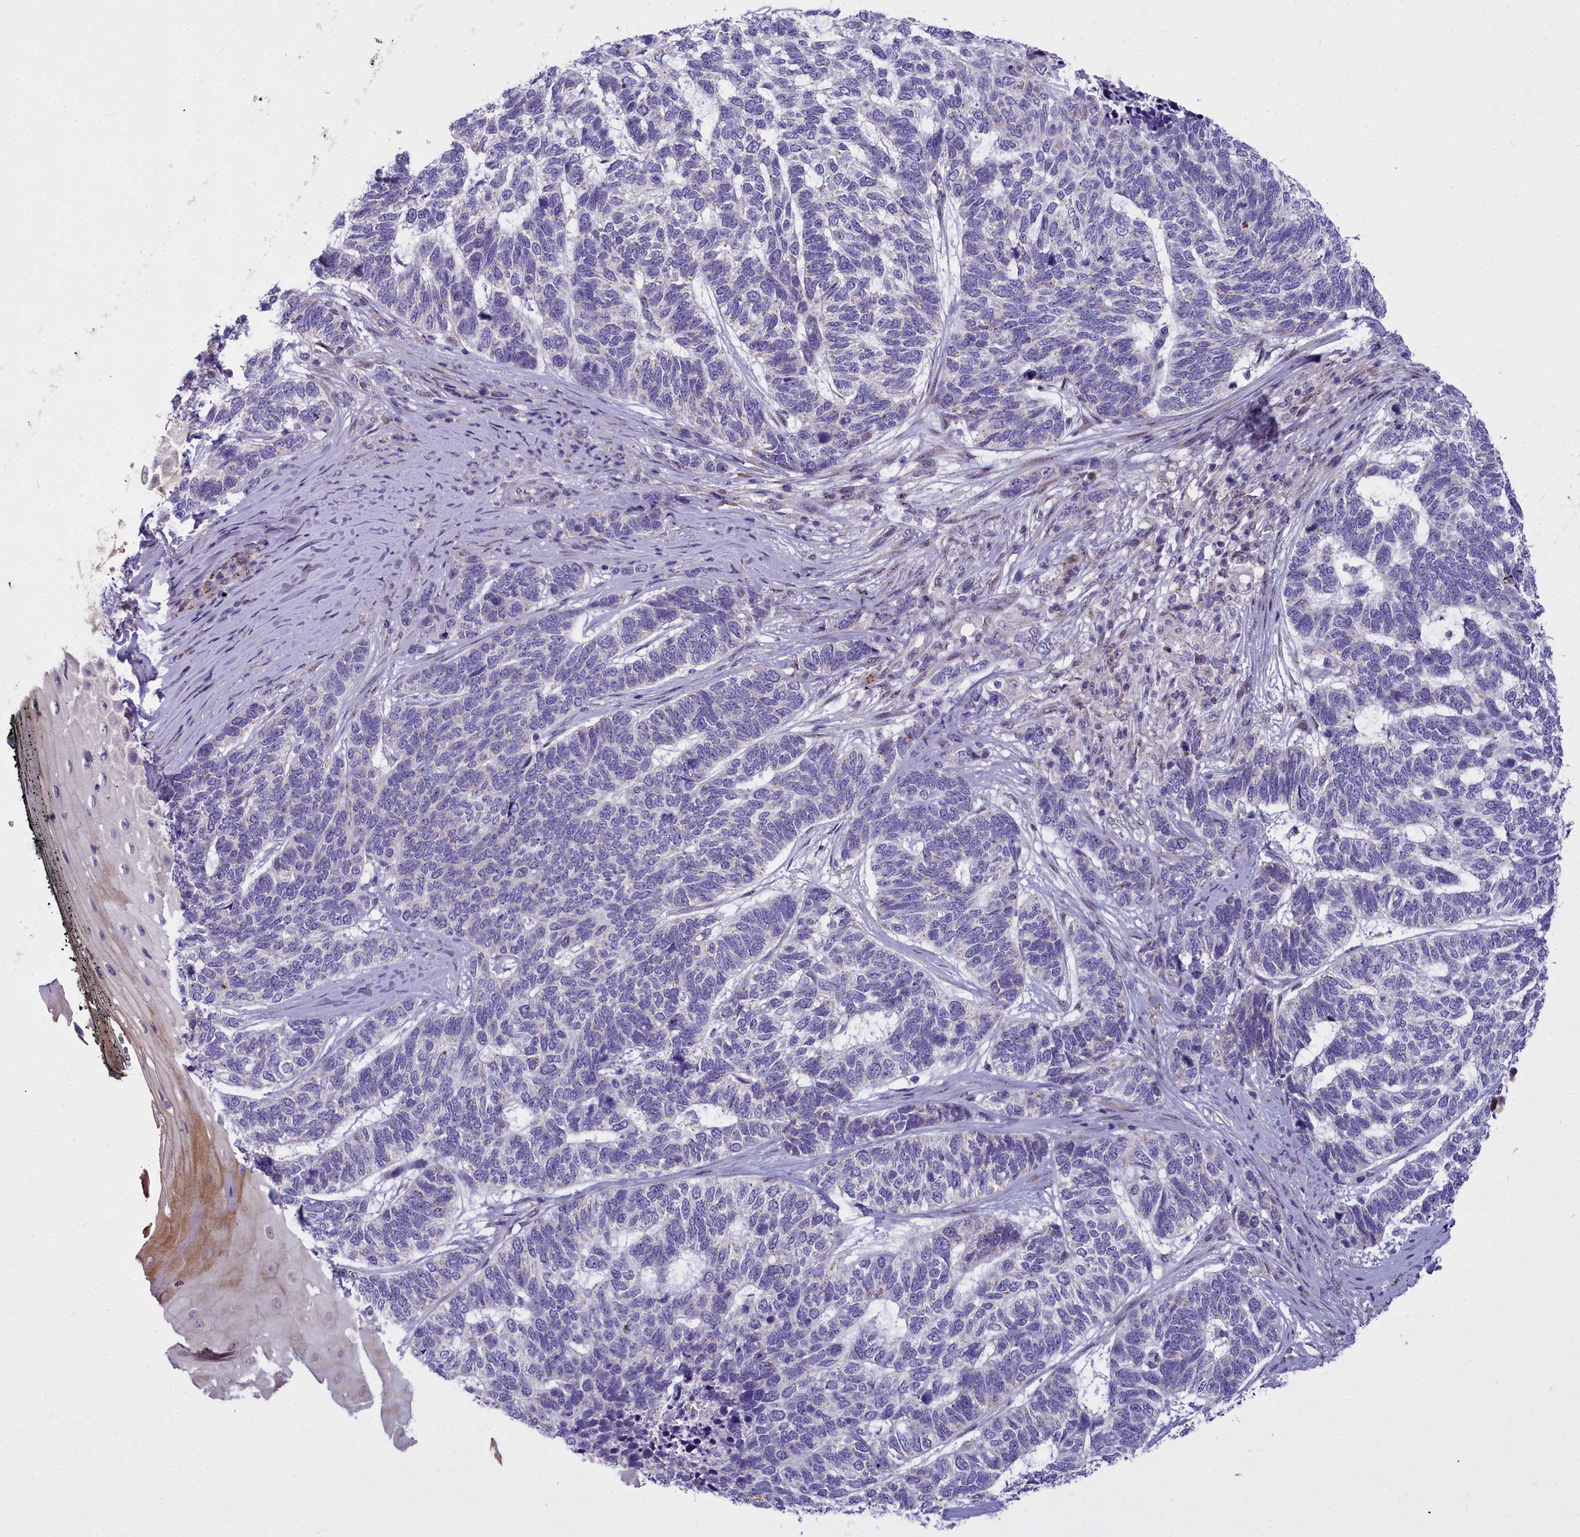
{"staining": {"intensity": "negative", "quantity": "none", "location": "none"}, "tissue": "skin cancer", "cell_type": "Tumor cells", "image_type": "cancer", "snomed": [{"axis": "morphology", "description": "Basal cell carcinoma"}, {"axis": "topography", "description": "Skin"}], "caption": "Photomicrograph shows no protein expression in tumor cells of basal cell carcinoma (skin) tissue.", "gene": "WDPCP", "patient": {"sex": "female", "age": 65}}